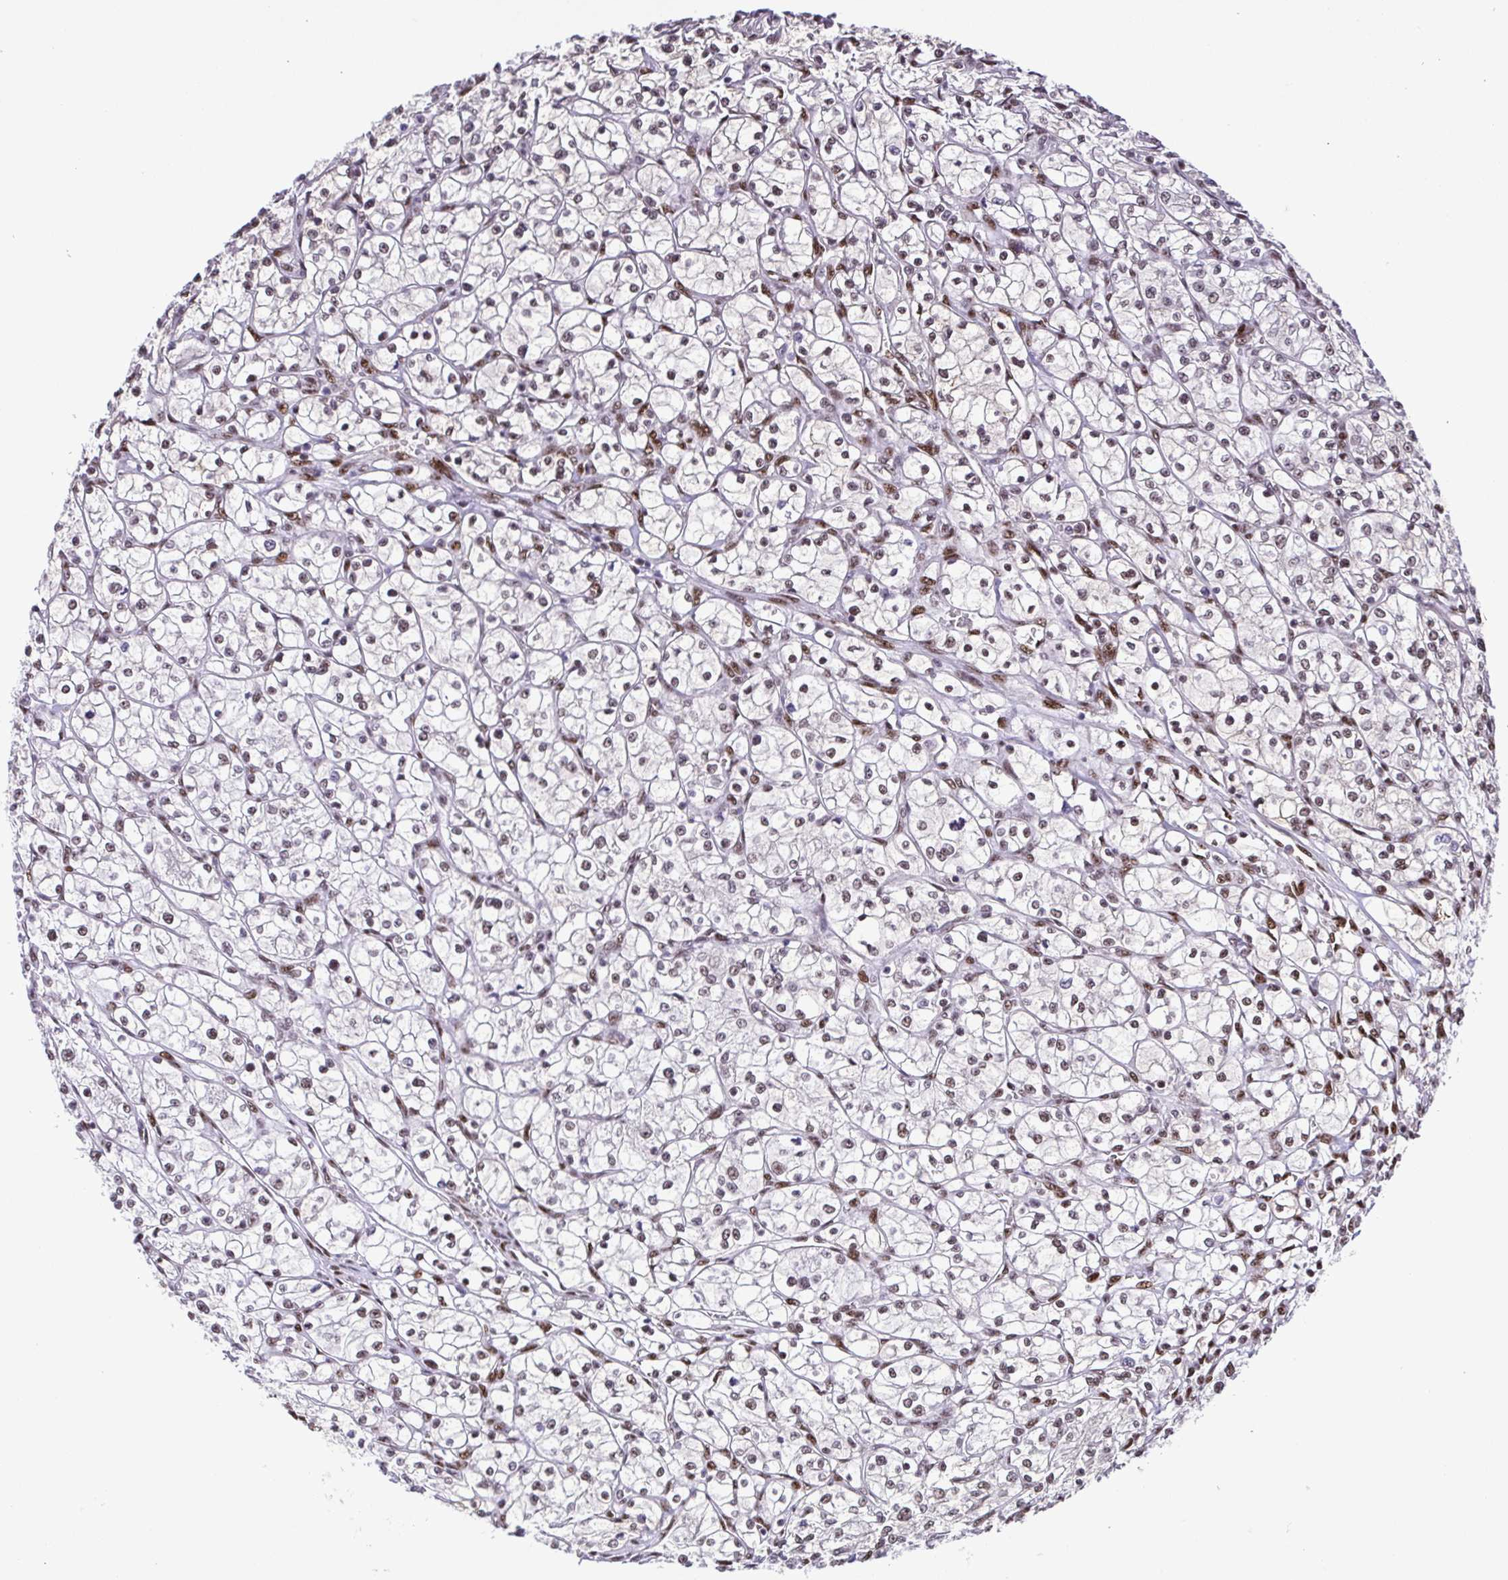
{"staining": {"intensity": "moderate", "quantity": ">75%", "location": "nuclear"}, "tissue": "renal cancer", "cell_type": "Tumor cells", "image_type": "cancer", "snomed": [{"axis": "morphology", "description": "Adenocarcinoma, NOS"}, {"axis": "topography", "description": "Kidney"}], "caption": "DAB (3,3'-diaminobenzidine) immunohistochemical staining of renal adenocarcinoma shows moderate nuclear protein staining in approximately >75% of tumor cells.", "gene": "TRIM28", "patient": {"sex": "female", "age": 64}}